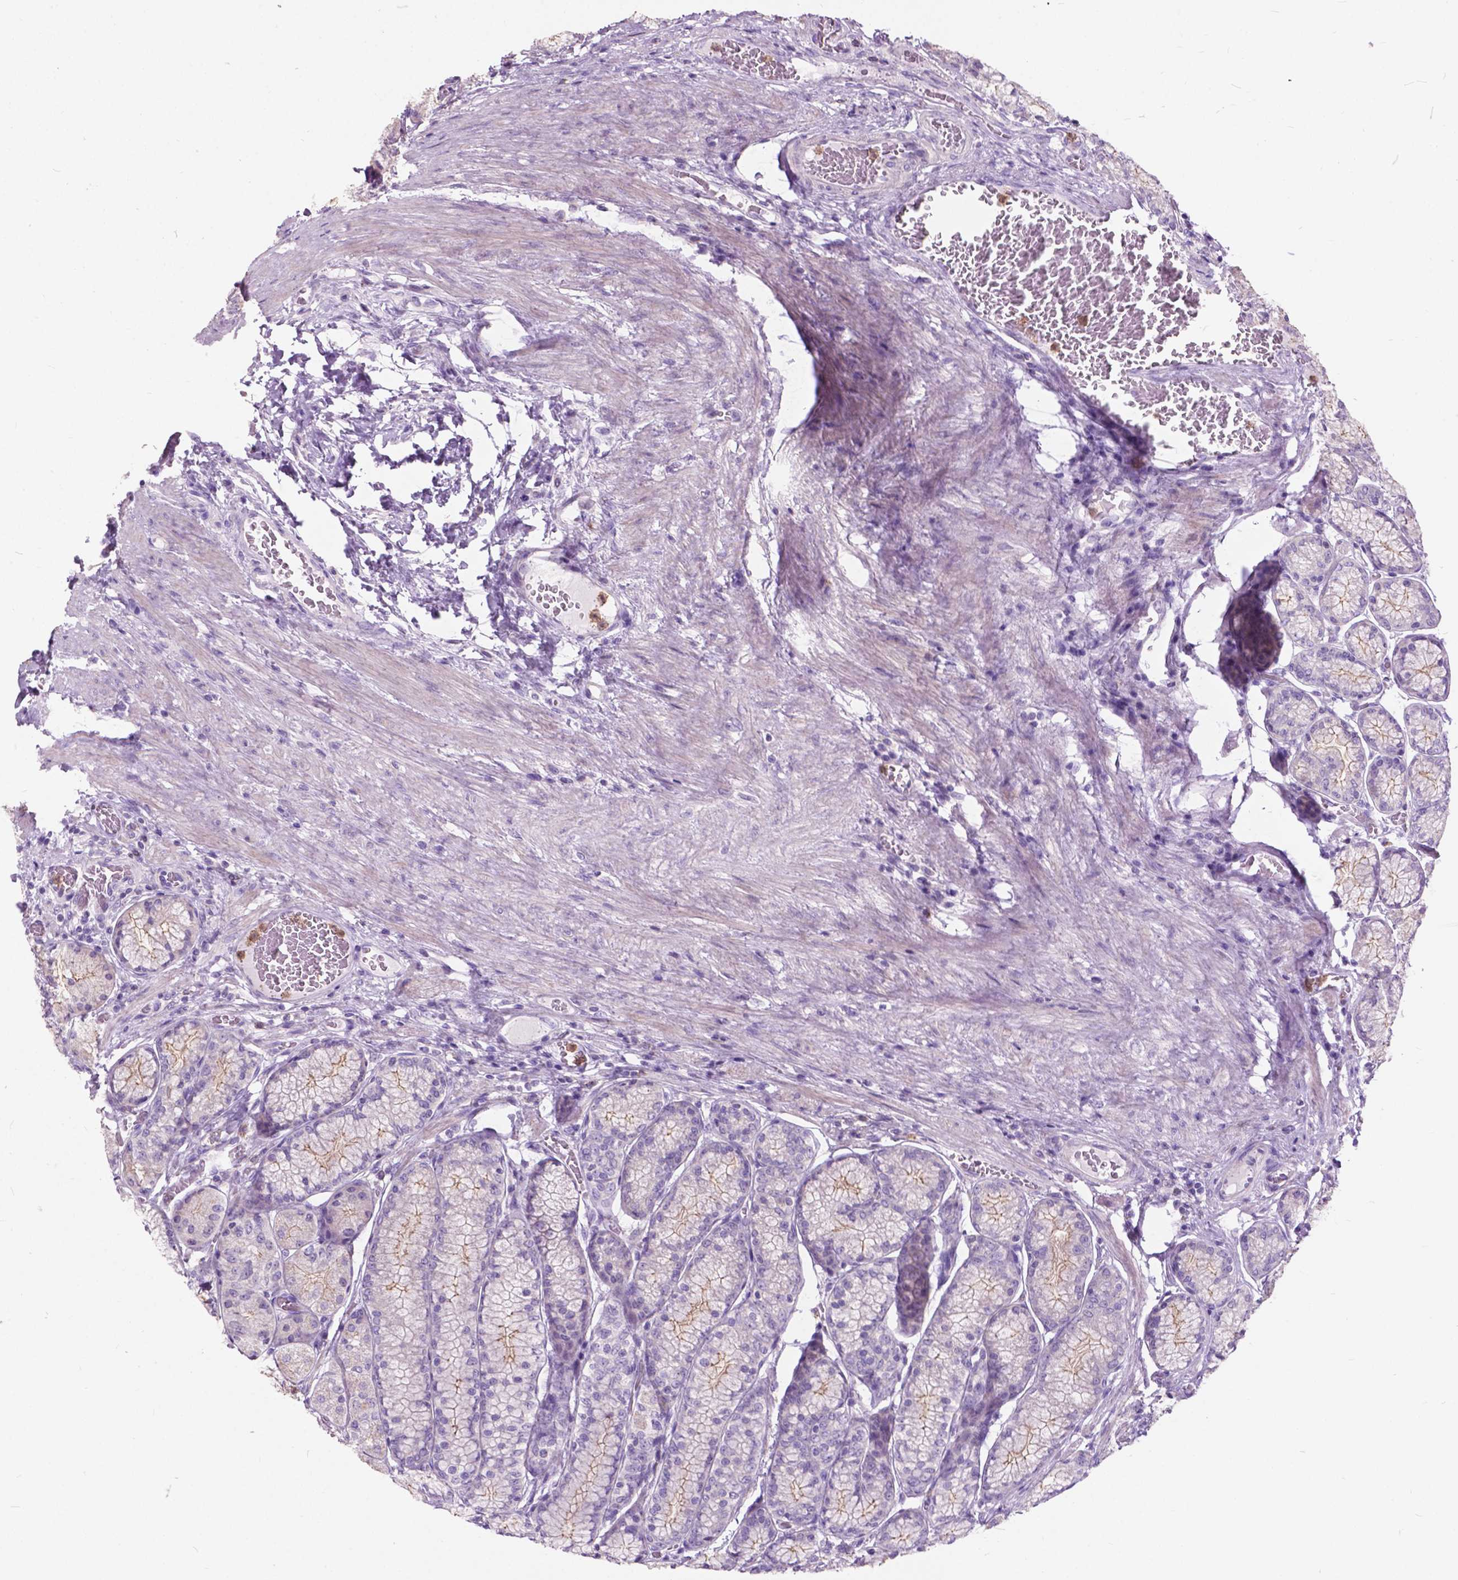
{"staining": {"intensity": "weak", "quantity": "<25%", "location": "cytoplasmic/membranous"}, "tissue": "stomach", "cell_type": "Glandular cells", "image_type": "normal", "snomed": [{"axis": "morphology", "description": "Normal tissue, NOS"}, {"axis": "morphology", "description": "Adenocarcinoma, NOS"}, {"axis": "morphology", "description": "Adenocarcinoma, High grade"}, {"axis": "topography", "description": "Stomach, upper"}, {"axis": "topography", "description": "Stomach"}], "caption": "DAB immunohistochemical staining of unremarkable stomach shows no significant staining in glandular cells.", "gene": "PRR35", "patient": {"sex": "female", "age": 65}}